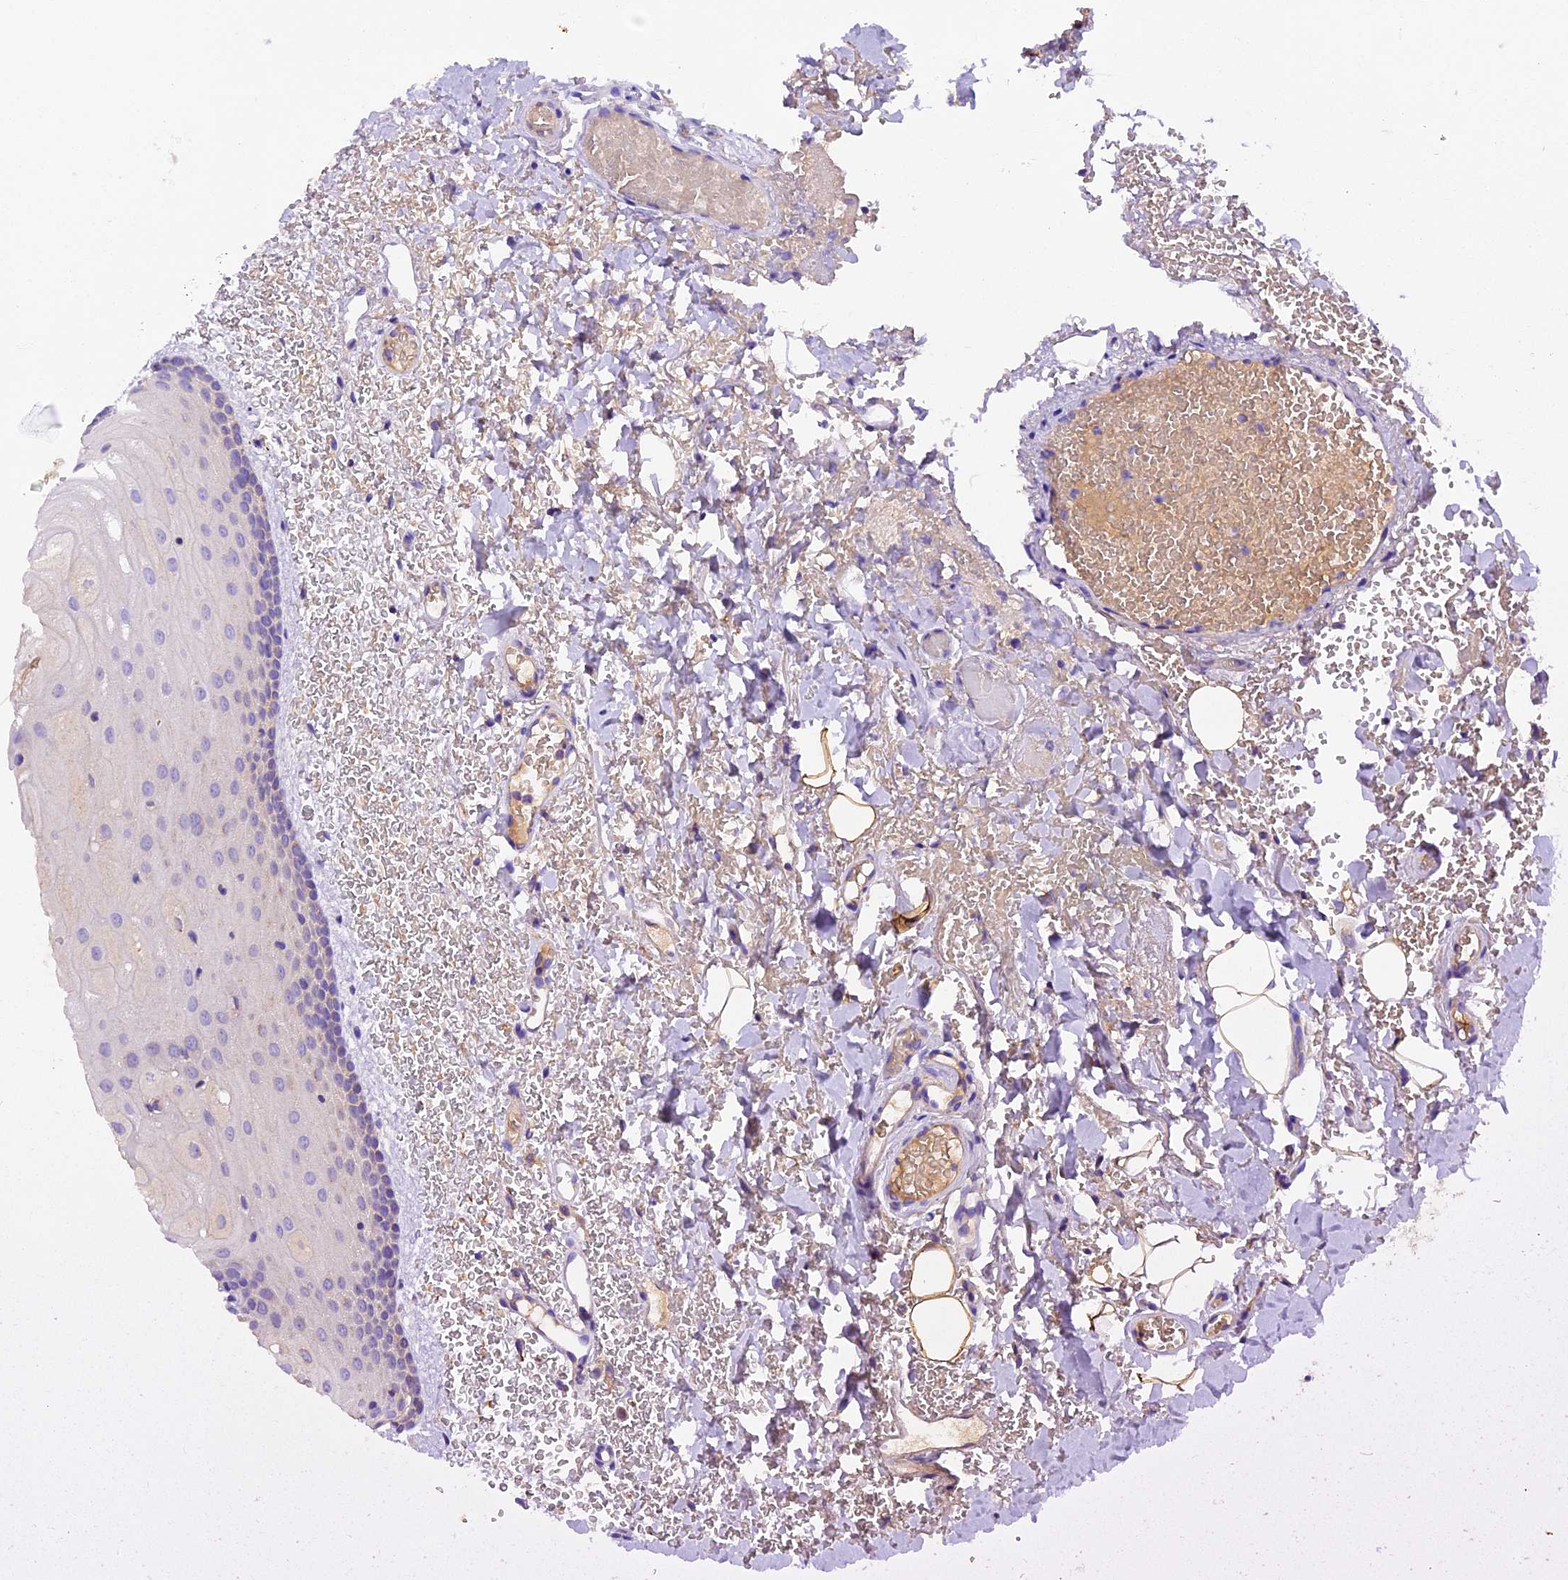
{"staining": {"intensity": "negative", "quantity": "none", "location": "none"}, "tissue": "oral mucosa", "cell_type": "Squamous epithelial cells", "image_type": "normal", "snomed": [{"axis": "morphology", "description": "Normal tissue, NOS"}, {"axis": "topography", "description": "Oral tissue"}], "caption": "This is an immunohistochemistry micrograph of normal human oral mucosa. There is no staining in squamous epithelial cells.", "gene": "SIX5", "patient": {"sex": "female", "age": 70}}